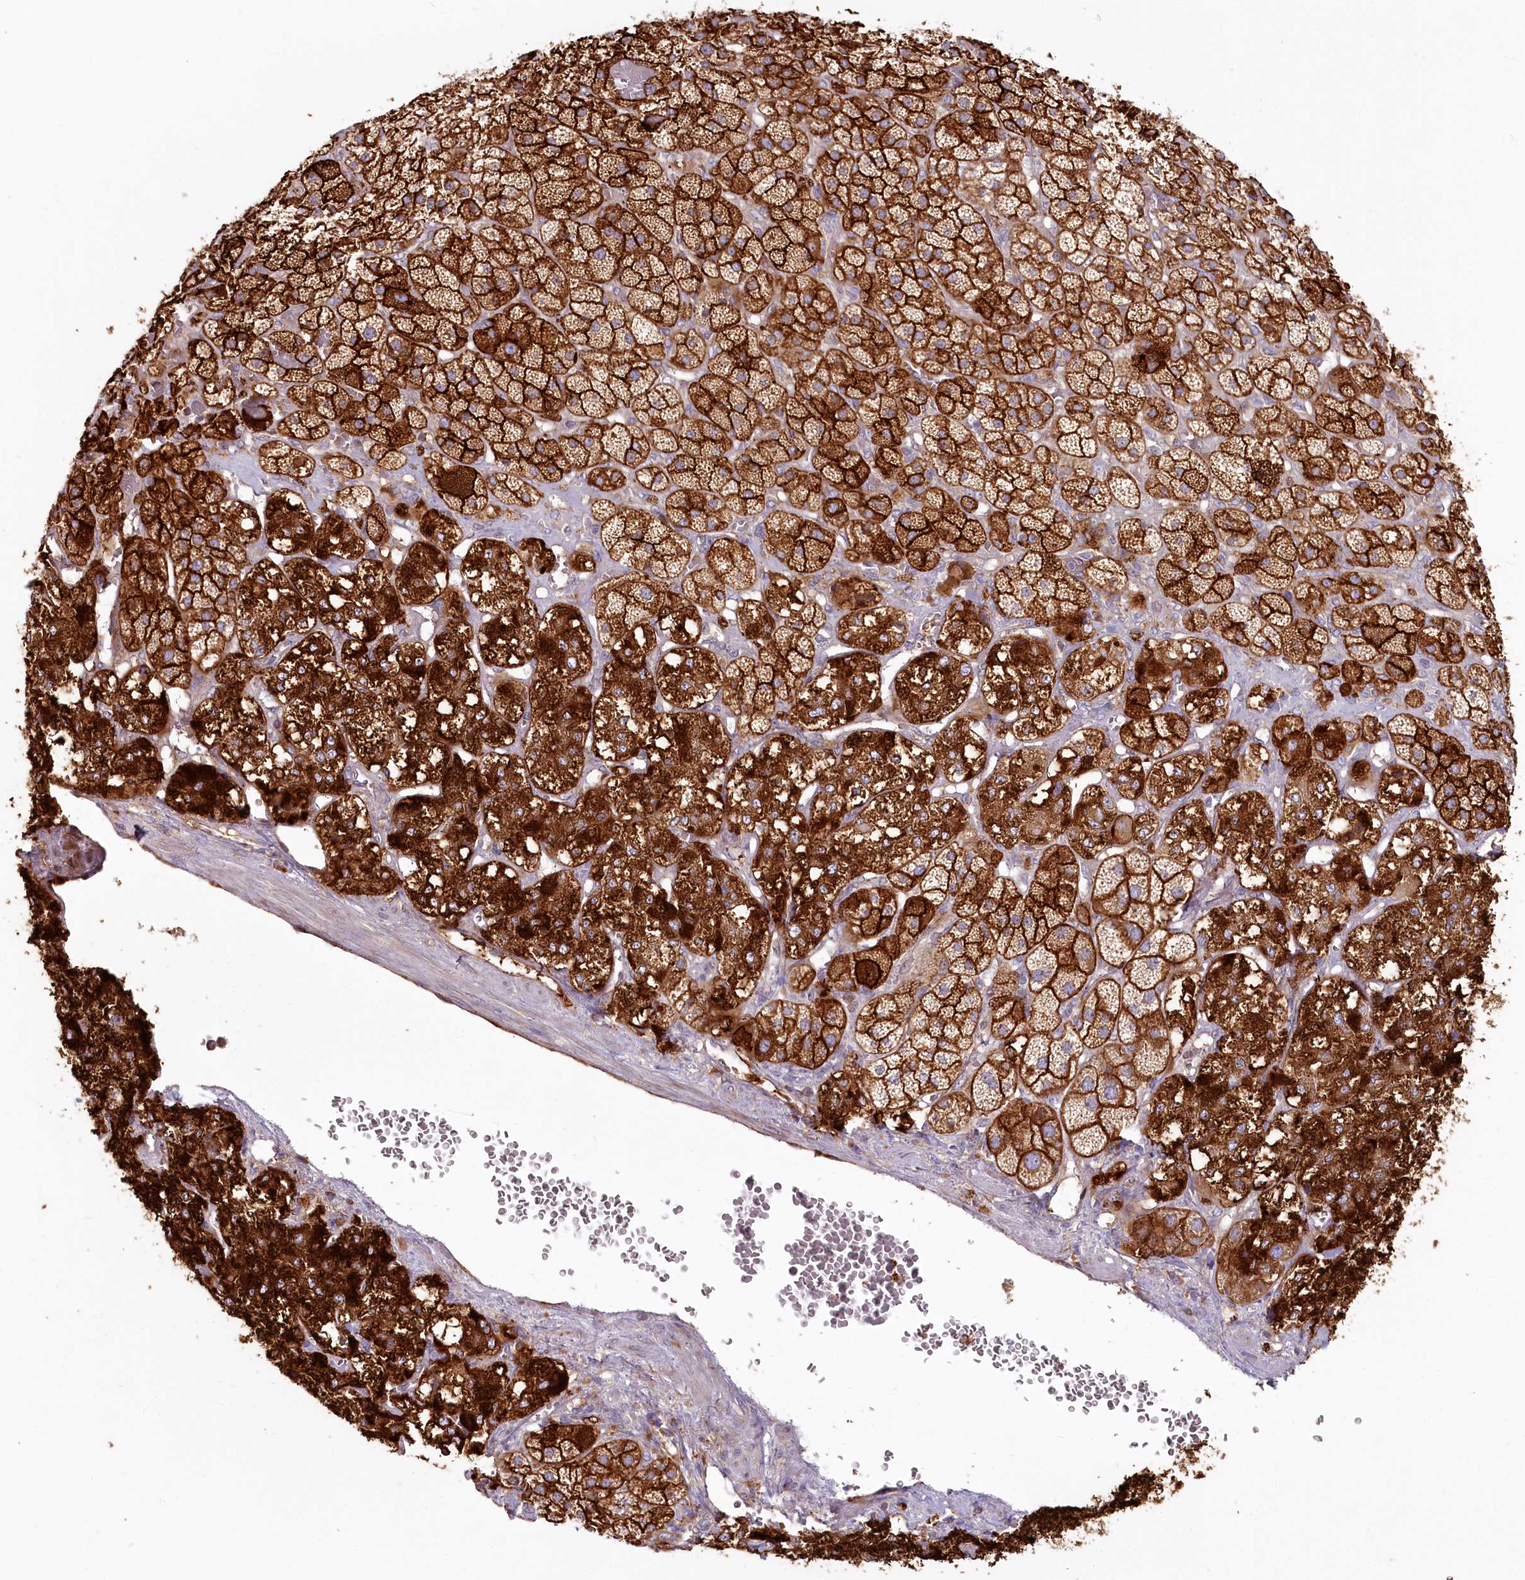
{"staining": {"intensity": "strong", "quantity": ">75%", "location": "cytoplasmic/membranous"}, "tissue": "adrenal gland", "cell_type": "Glandular cells", "image_type": "normal", "snomed": [{"axis": "morphology", "description": "Normal tissue, NOS"}, {"axis": "topography", "description": "Adrenal gland"}], "caption": "The image demonstrates immunohistochemical staining of unremarkable adrenal gland. There is strong cytoplasmic/membranous positivity is identified in about >75% of glandular cells.", "gene": "HARS2", "patient": {"sex": "male", "age": 57}}